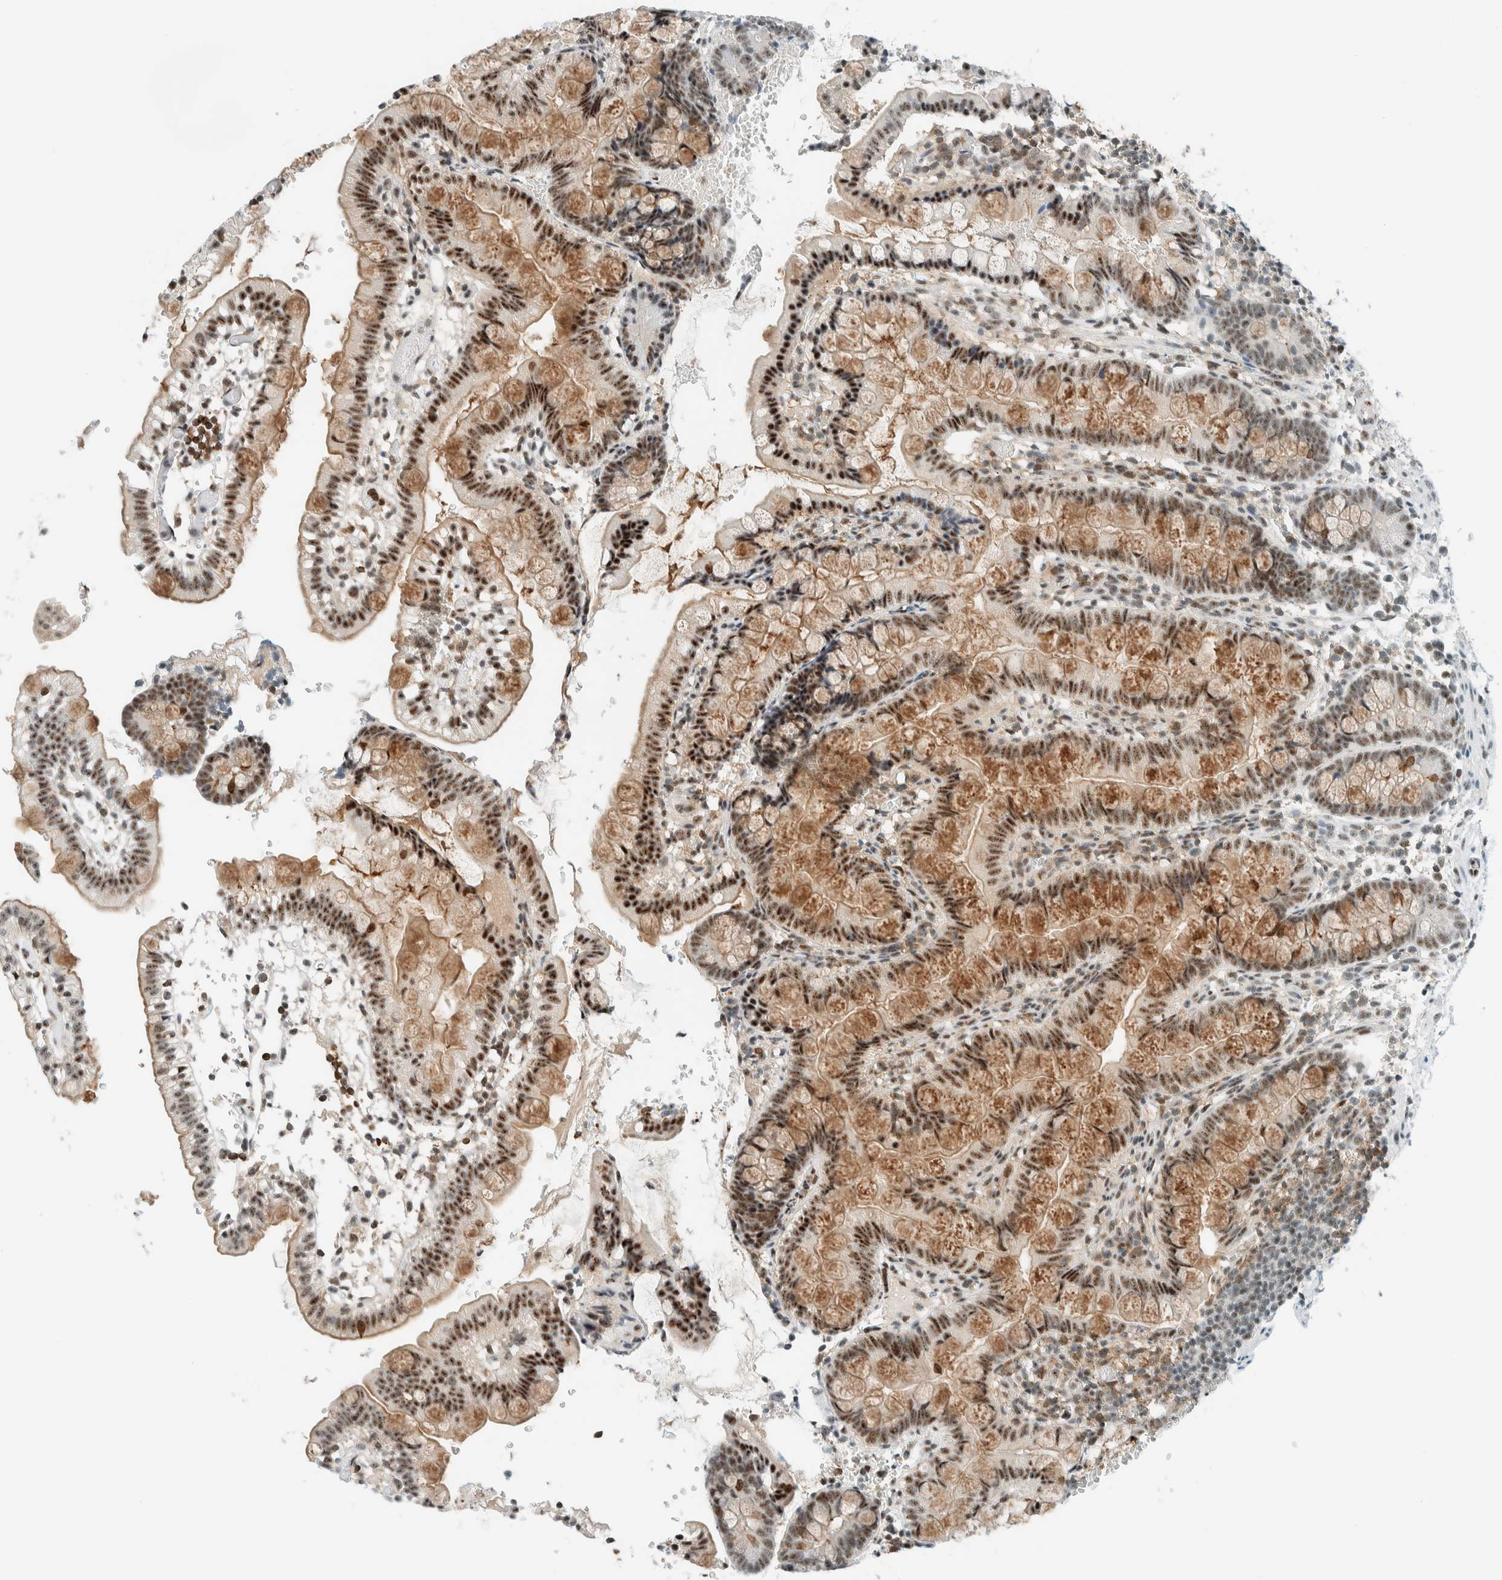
{"staining": {"intensity": "moderate", "quantity": ">75%", "location": "cytoplasmic/membranous,nuclear"}, "tissue": "small intestine", "cell_type": "Glandular cells", "image_type": "normal", "snomed": [{"axis": "morphology", "description": "Normal tissue, NOS"}, {"axis": "morphology", "description": "Developmental malformation"}, {"axis": "topography", "description": "Small intestine"}], "caption": "Protein expression analysis of unremarkable human small intestine reveals moderate cytoplasmic/membranous,nuclear expression in about >75% of glandular cells.", "gene": "CYSRT1", "patient": {"sex": "male"}}